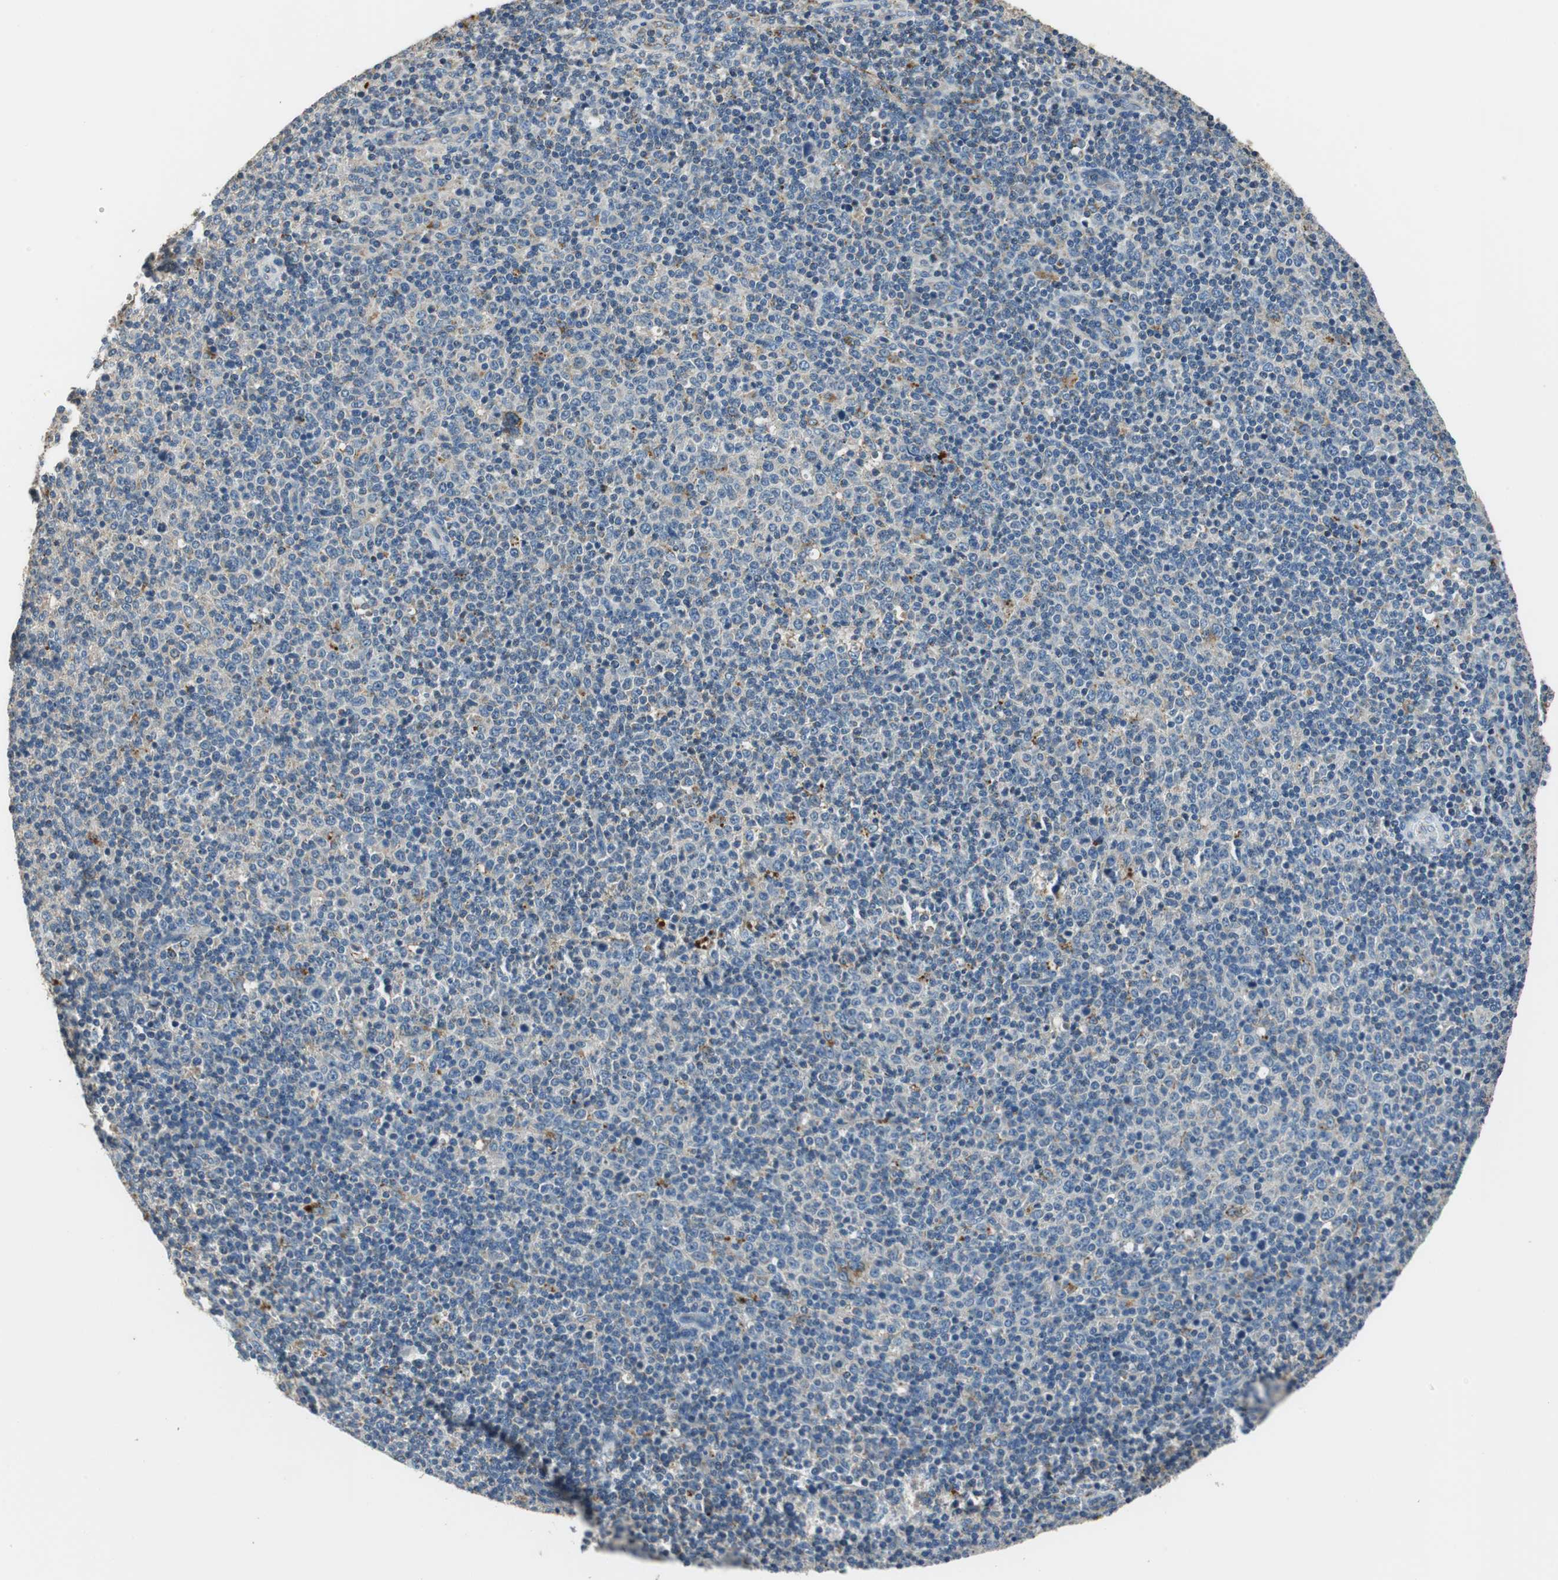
{"staining": {"intensity": "negative", "quantity": "none", "location": "none"}, "tissue": "lymphoma", "cell_type": "Tumor cells", "image_type": "cancer", "snomed": [{"axis": "morphology", "description": "Malignant lymphoma, non-Hodgkin's type, Low grade"}, {"axis": "topography", "description": "Lymph node"}], "caption": "Immunohistochemistry (IHC) image of human low-grade malignant lymphoma, non-Hodgkin's type stained for a protein (brown), which shows no staining in tumor cells.", "gene": "NIT1", "patient": {"sex": "male", "age": 70}}